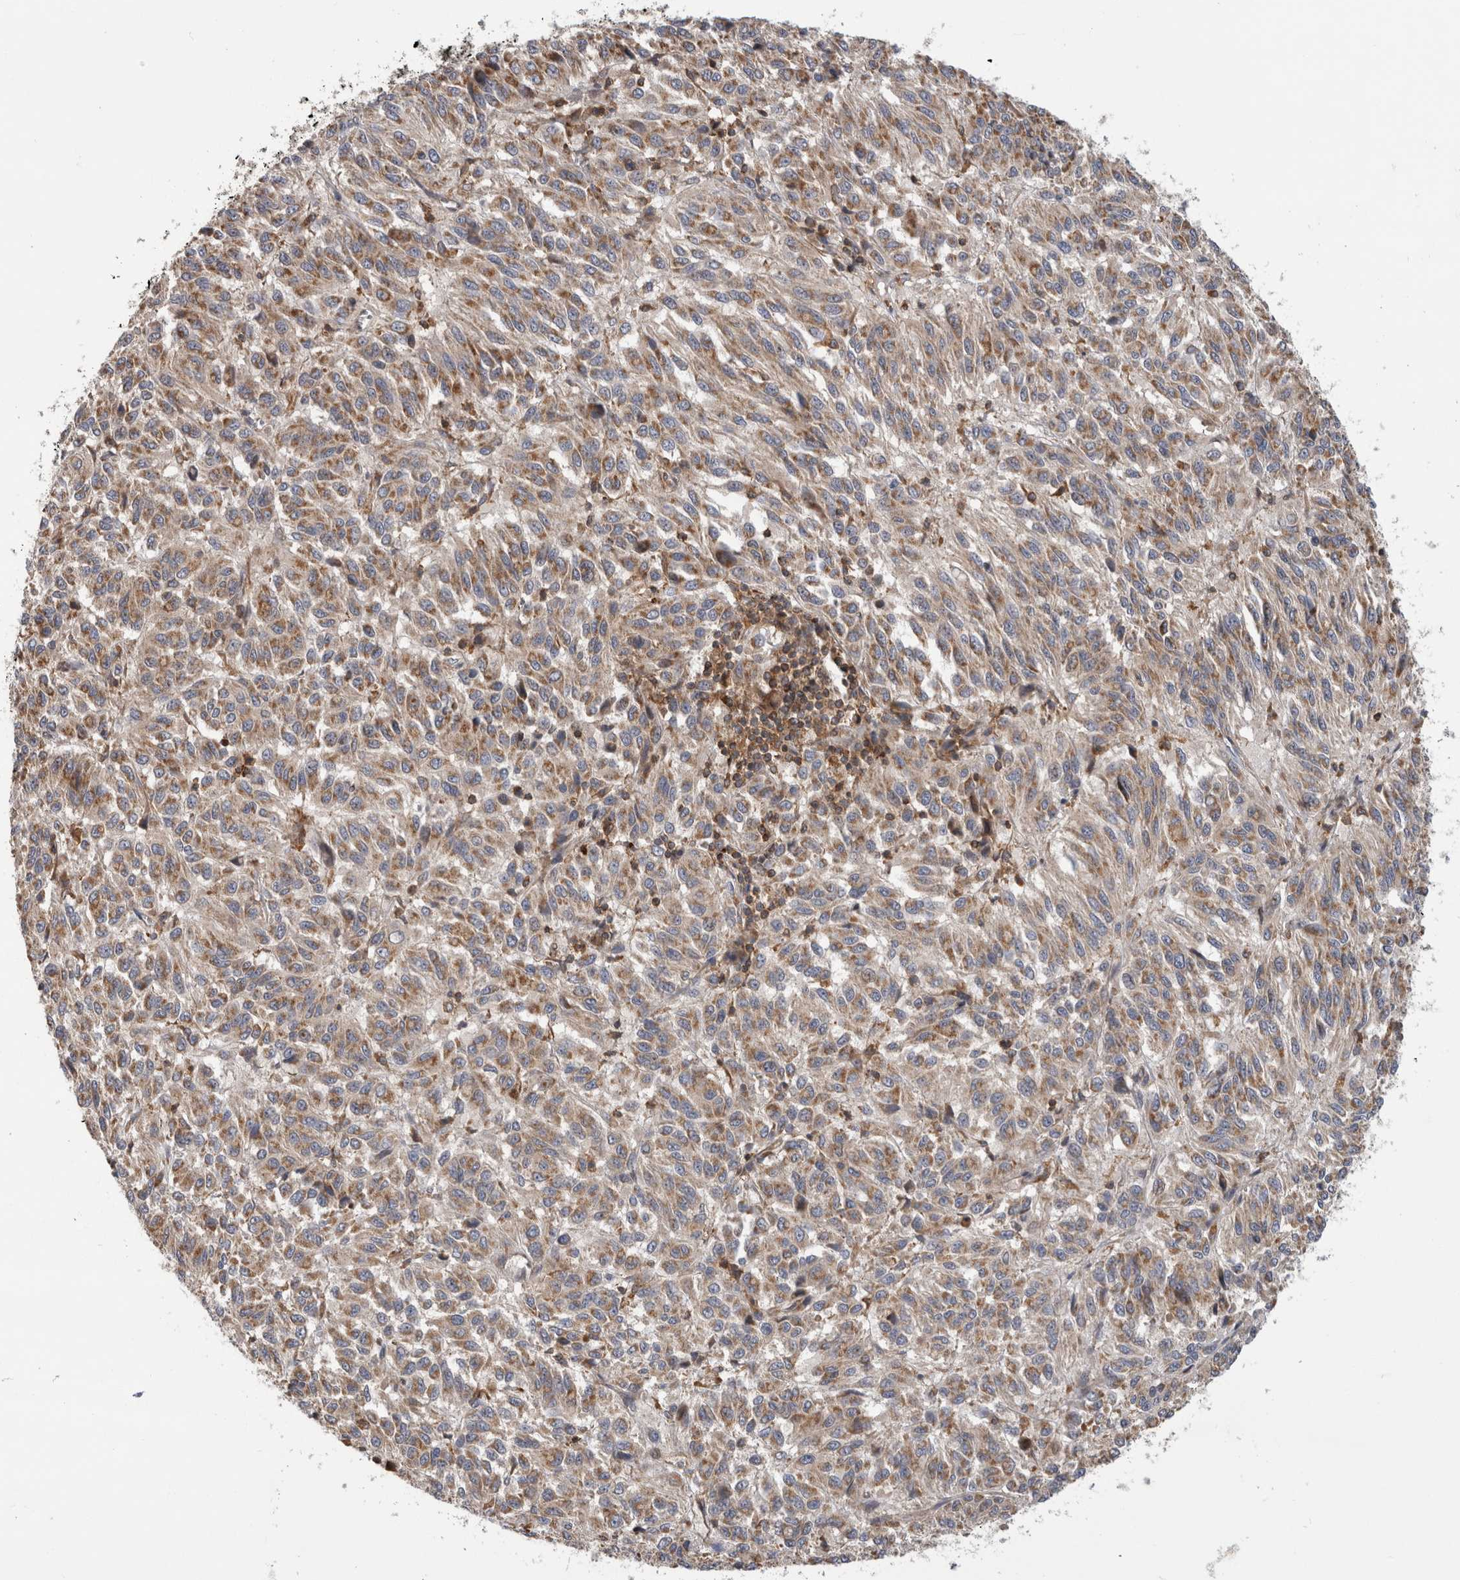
{"staining": {"intensity": "moderate", "quantity": ">75%", "location": "cytoplasmic/membranous"}, "tissue": "melanoma", "cell_type": "Tumor cells", "image_type": "cancer", "snomed": [{"axis": "morphology", "description": "Malignant melanoma, Metastatic site"}, {"axis": "topography", "description": "Lung"}], "caption": "This is an image of immunohistochemistry staining of melanoma, which shows moderate positivity in the cytoplasmic/membranous of tumor cells.", "gene": "GRIK2", "patient": {"sex": "male", "age": 64}}